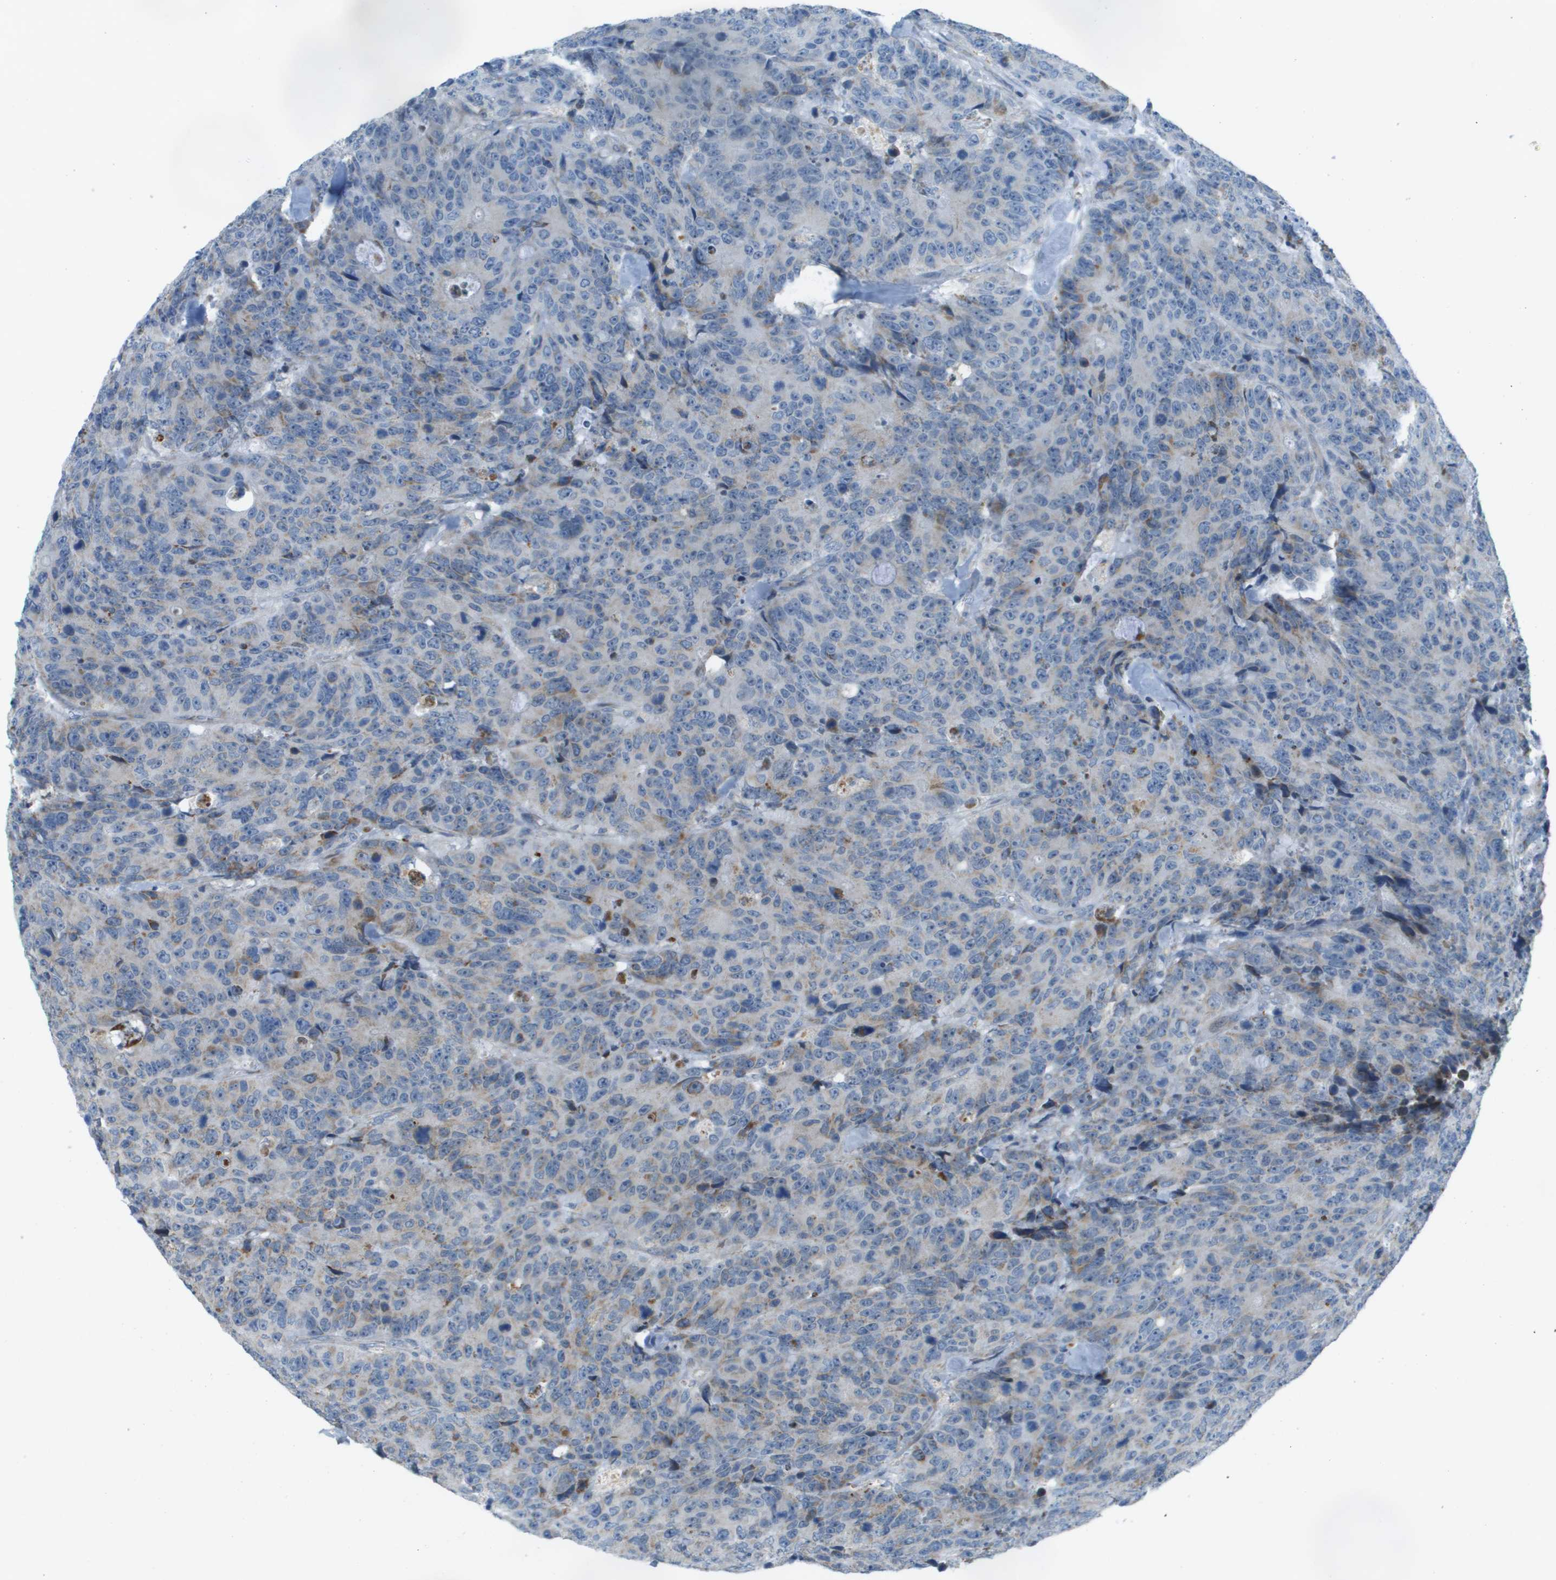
{"staining": {"intensity": "weak", "quantity": "<25%", "location": "cytoplasmic/membranous"}, "tissue": "colorectal cancer", "cell_type": "Tumor cells", "image_type": "cancer", "snomed": [{"axis": "morphology", "description": "Adenocarcinoma, NOS"}, {"axis": "topography", "description": "Colon"}], "caption": "The image demonstrates no significant staining in tumor cells of adenocarcinoma (colorectal). (Stains: DAB (3,3'-diaminobenzidine) IHC with hematoxylin counter stain, Microscopy: brightfield microscopy at high magnification).", "gene": "GALNT6", "patient": {"sex": "female", "age": 86}}